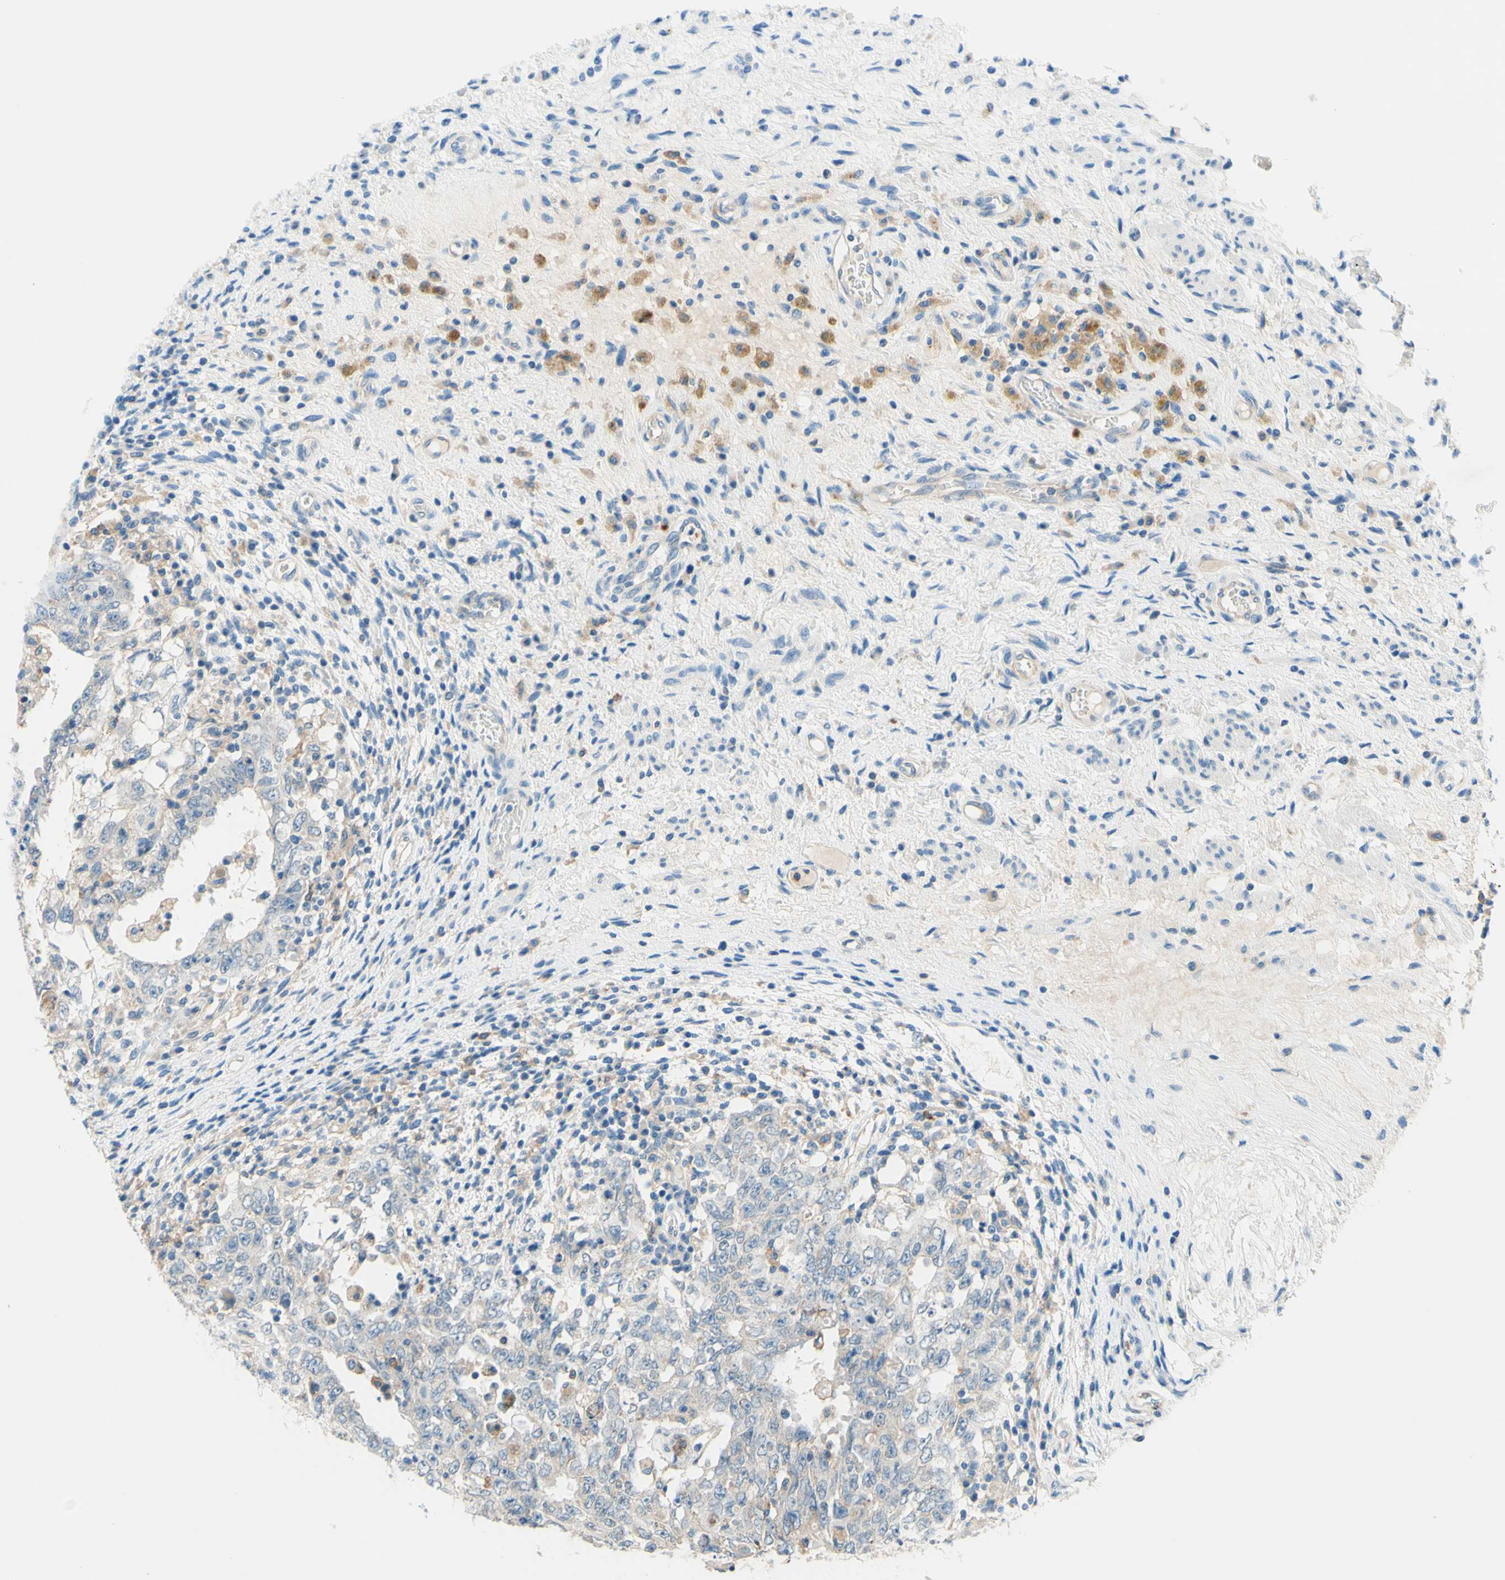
{"staining": {"intensity": "weak", "quantity": "<25%", "location": "cytoplasmic/membranous"}, "tissue": "testis cancer", "cell_type": "Tumor cells", "image_type": "cancer", "snomed": [{"axis": "morphology", "description": "Carcinoma, Embryonal, NOS"}, {"axis": "topography", "description": "Testis"}], "caption": "There is no significant expression in tumor cells of testis cancer.", "gene": "SIGLEC9", "patient": {"sex": "male", "age": 26}}